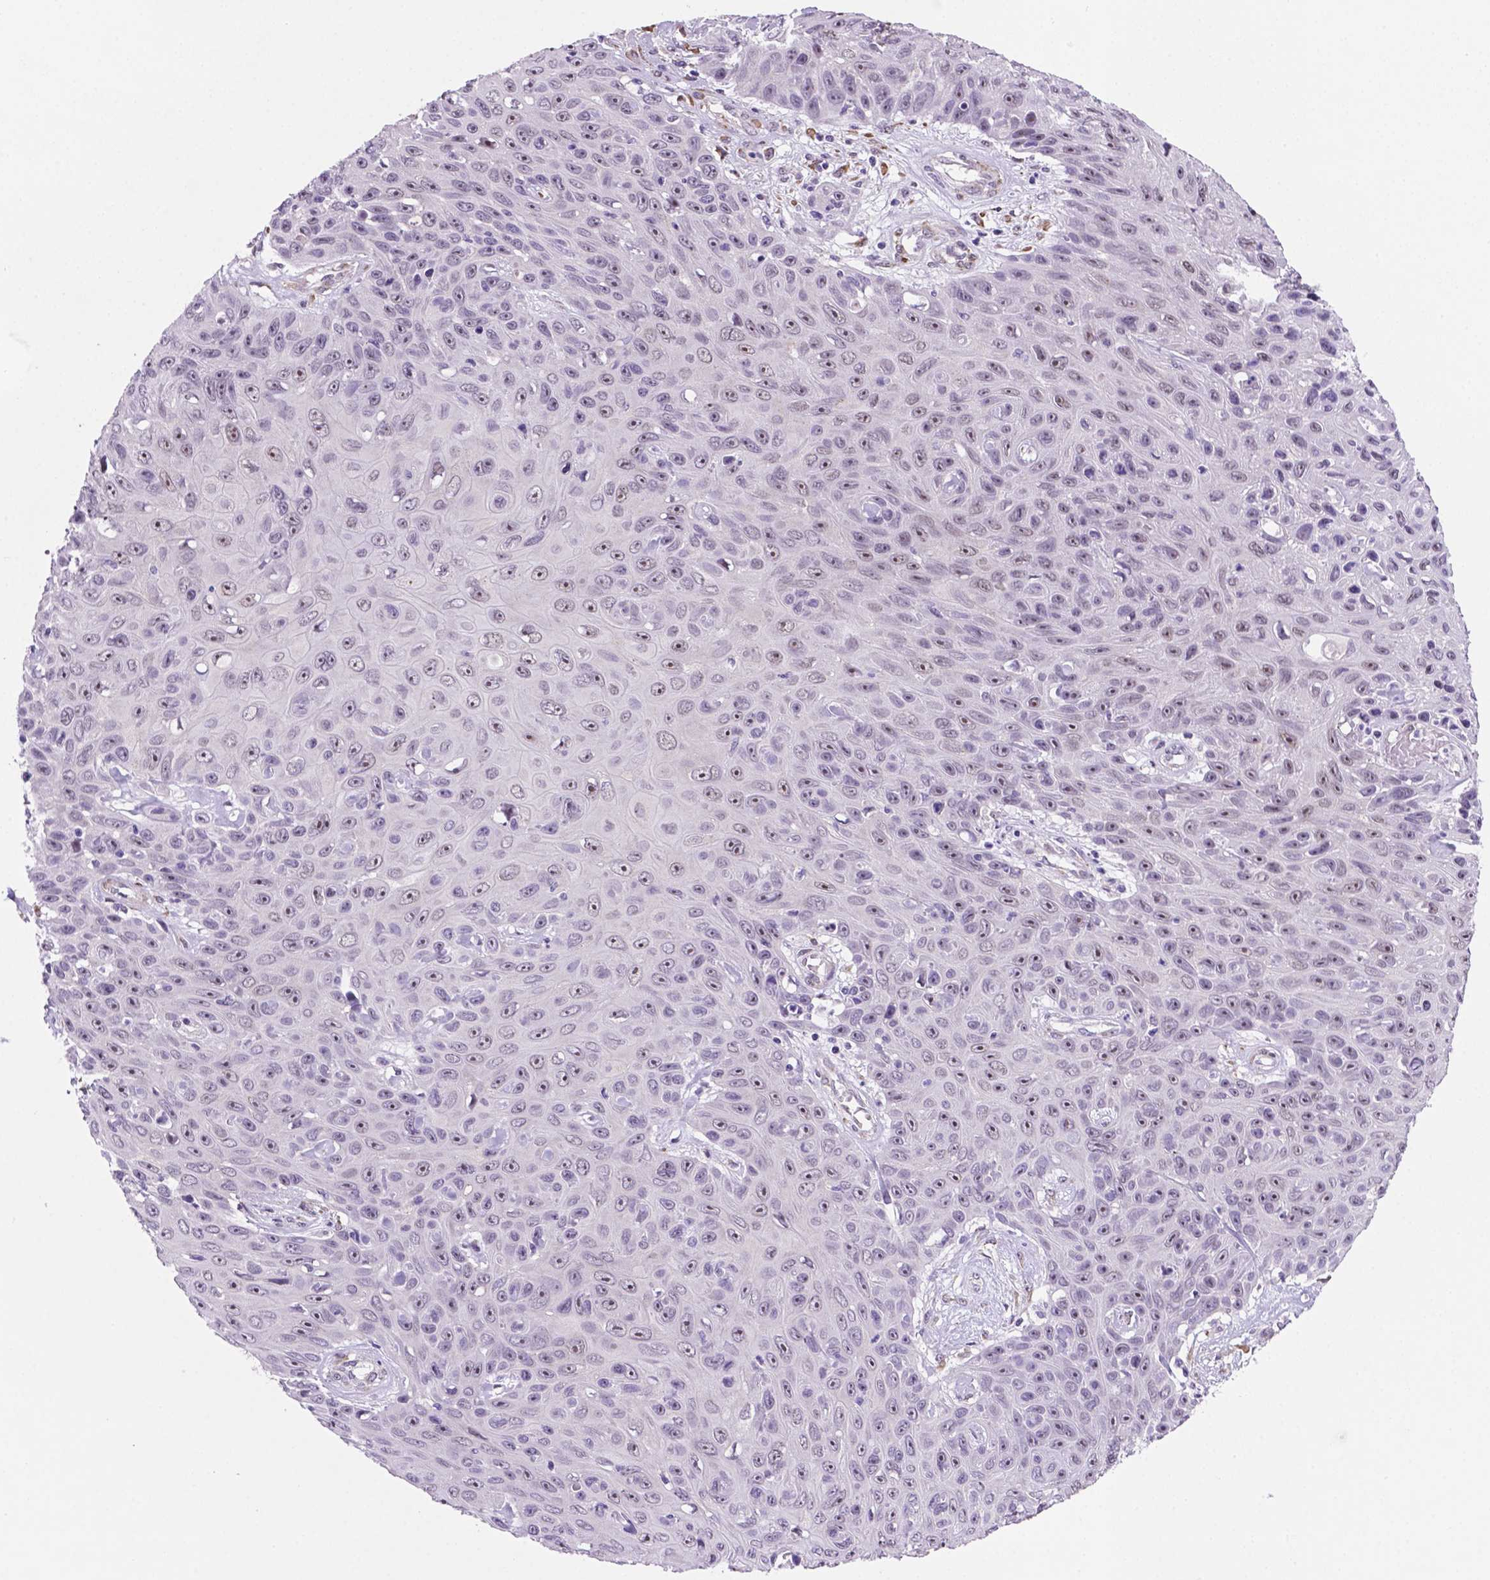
{"staining": {"intensity": "moderate", "quantity": "25%-75%", "location": "nuclear"}, "tissue": "skin cancer", "cell_type": "Tumor cells", "image_type": "cancer", "snomed": [{"axis": "morphology", "description": "Squamous cell carcinoma, NOS"}, {"axis": "topography", "description": "Skin"}], "caption": "Skin squamous cell carcinoma tissue demonstrates moderate nuclear staining in approximately 25%-75% of tumor cells", "gene": "C18orf21", "patient": {"sex": "male", "age": 82}}